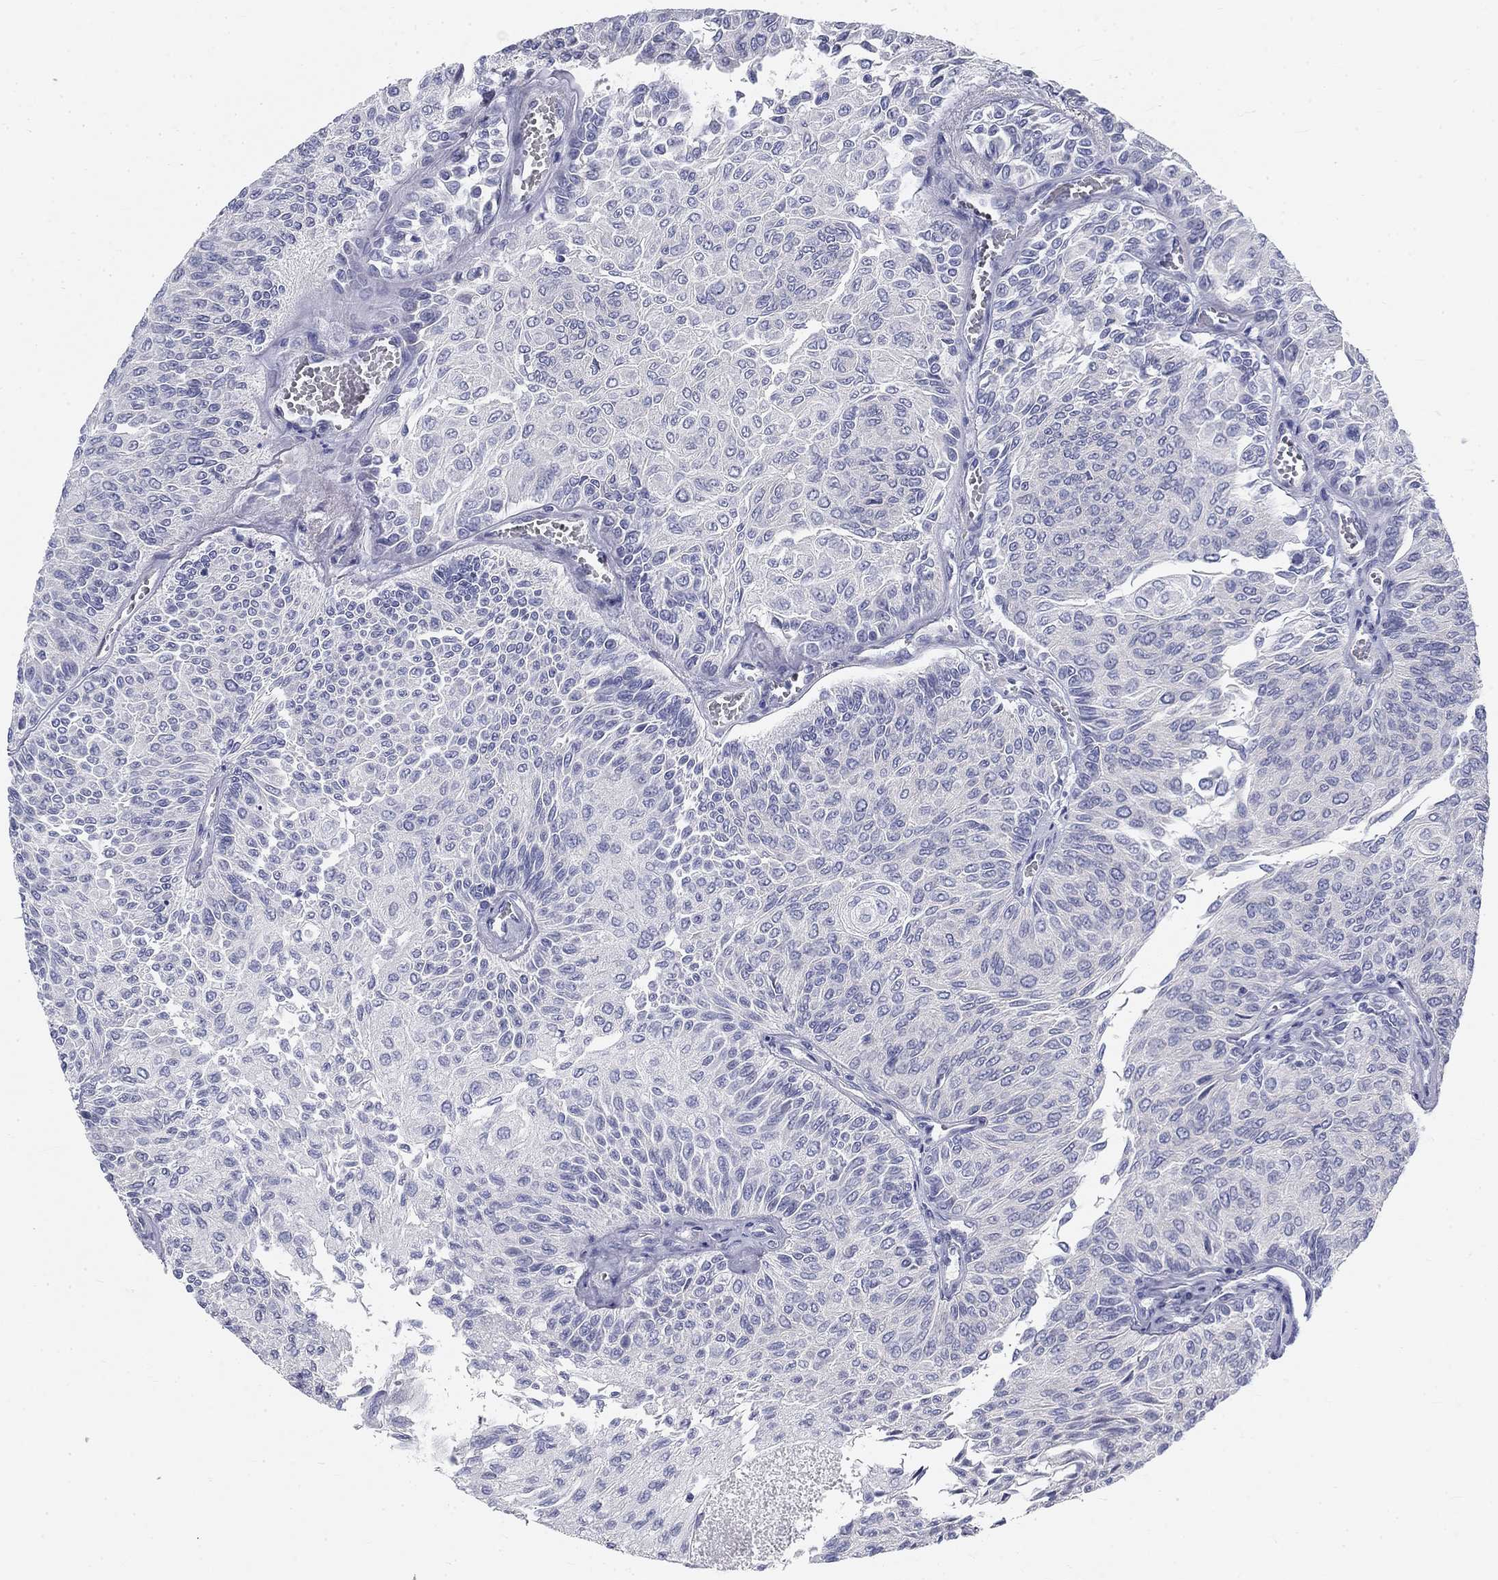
{"staining": {"intensity": "negative", "quantity": "none", "location": "none"}, "tissue": "urothelial cancer", "cell_type": "Tumor cells", "image_type": "cancer", "snomed": [{"axis": "morphology", "description": "Urothelial carcinoma, Low grade"}, {"axis": "topography", "description": "Ureter, NOS"}, {"axis": "topography", "description": "Urinary bladder"}], "caption": "Tumor cells show no significant protein positivity in urothelial cancer.", "gene": "GALNTL5", "patient": {"sex": "male", "age": 78}}